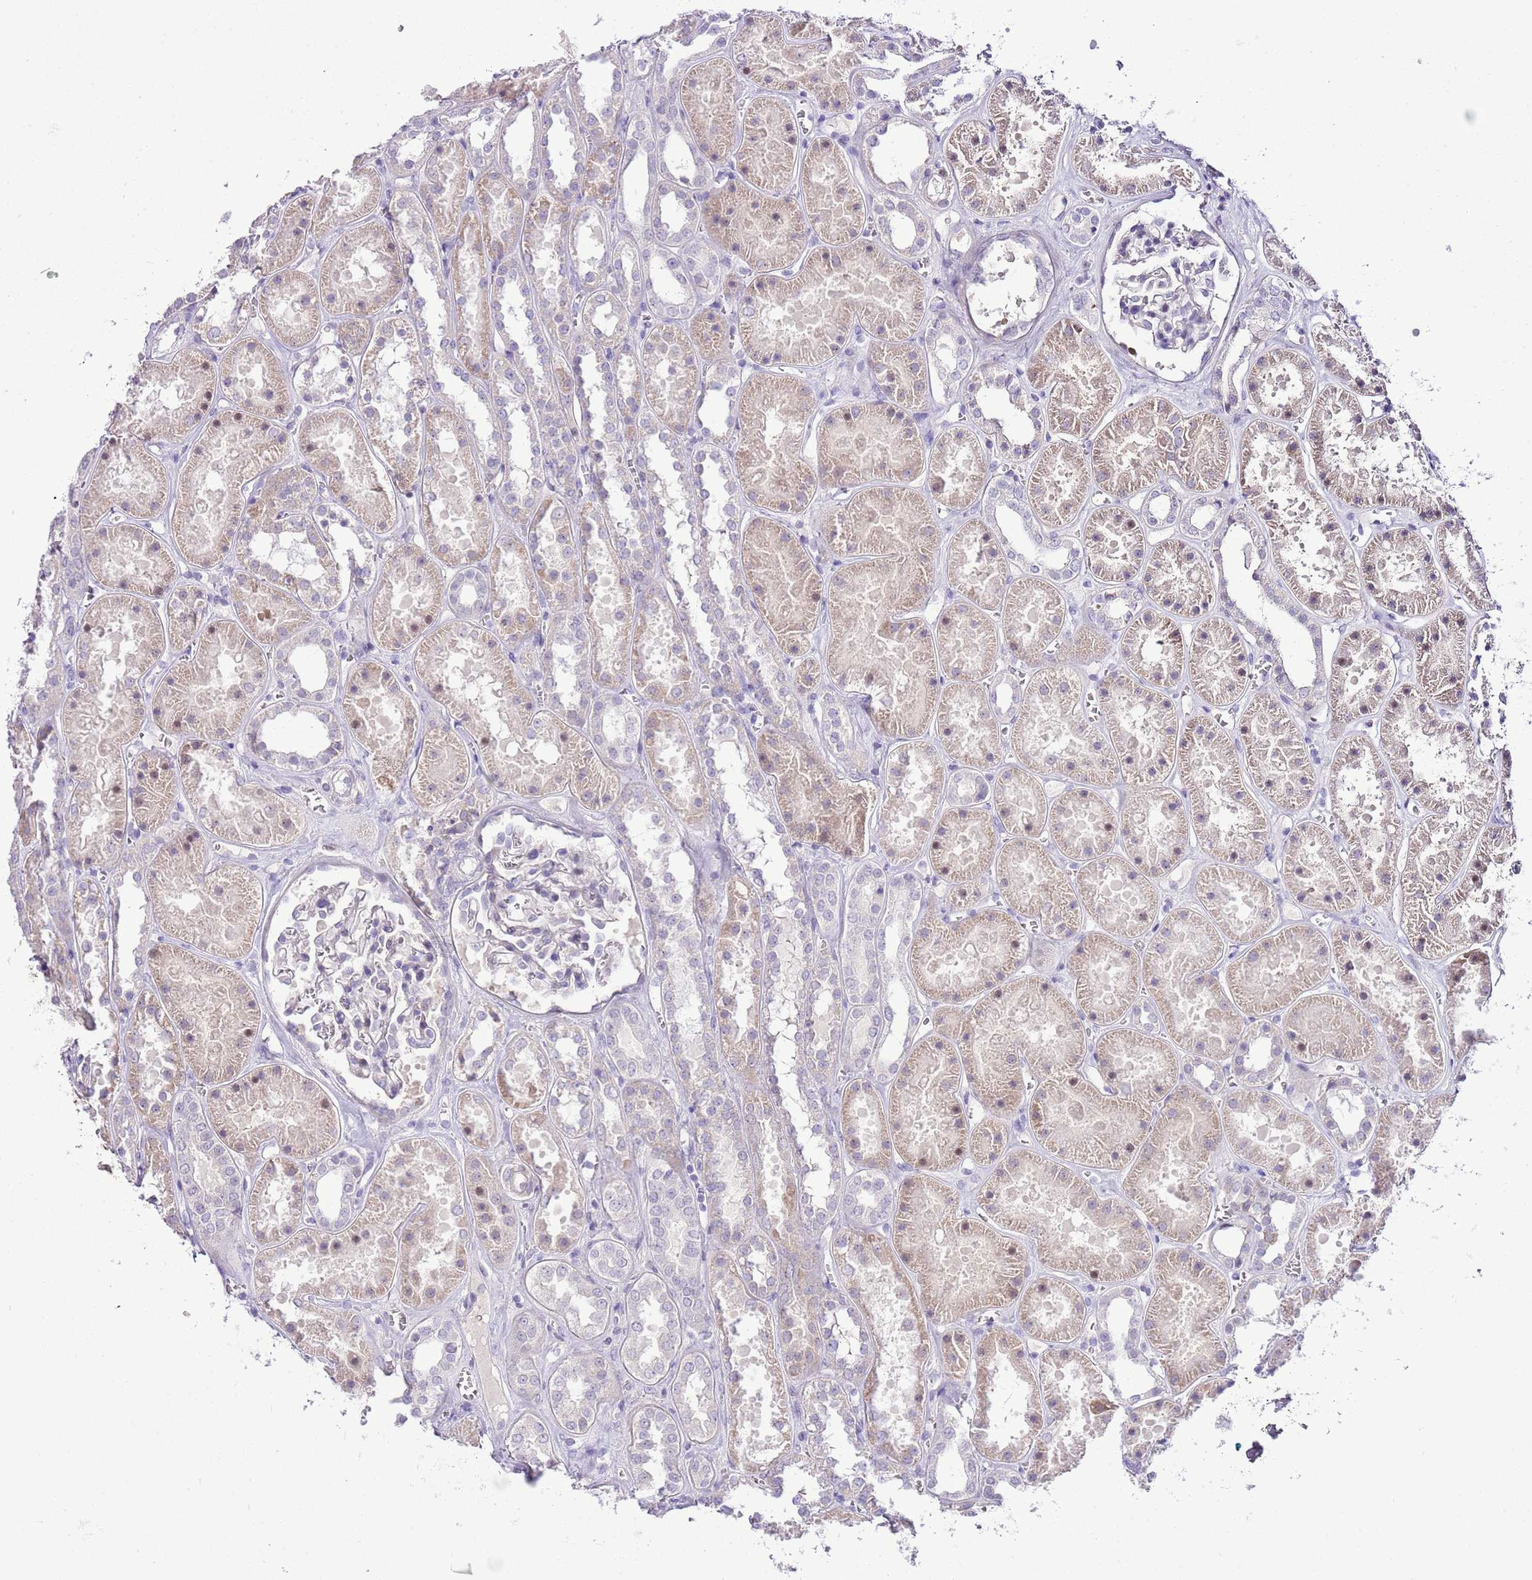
{"staining": {"intensity": "negative", "quantity": "none", "location": "none"}, "tissue": "kidney", "cell_type": "Cells in glomeruli", "image_type": "normal", "snomed": [{"axis": "morphology", "description": "Normal tissue, NOS"}, {"axis": "topography", "description": "Kidney"}], "caption": "Histopathology image shows no significant protein staining in cells in glomeruli of benign kidney.", "gene": "FBRSL1", "patient": {"sex": "female", "age": 41}}